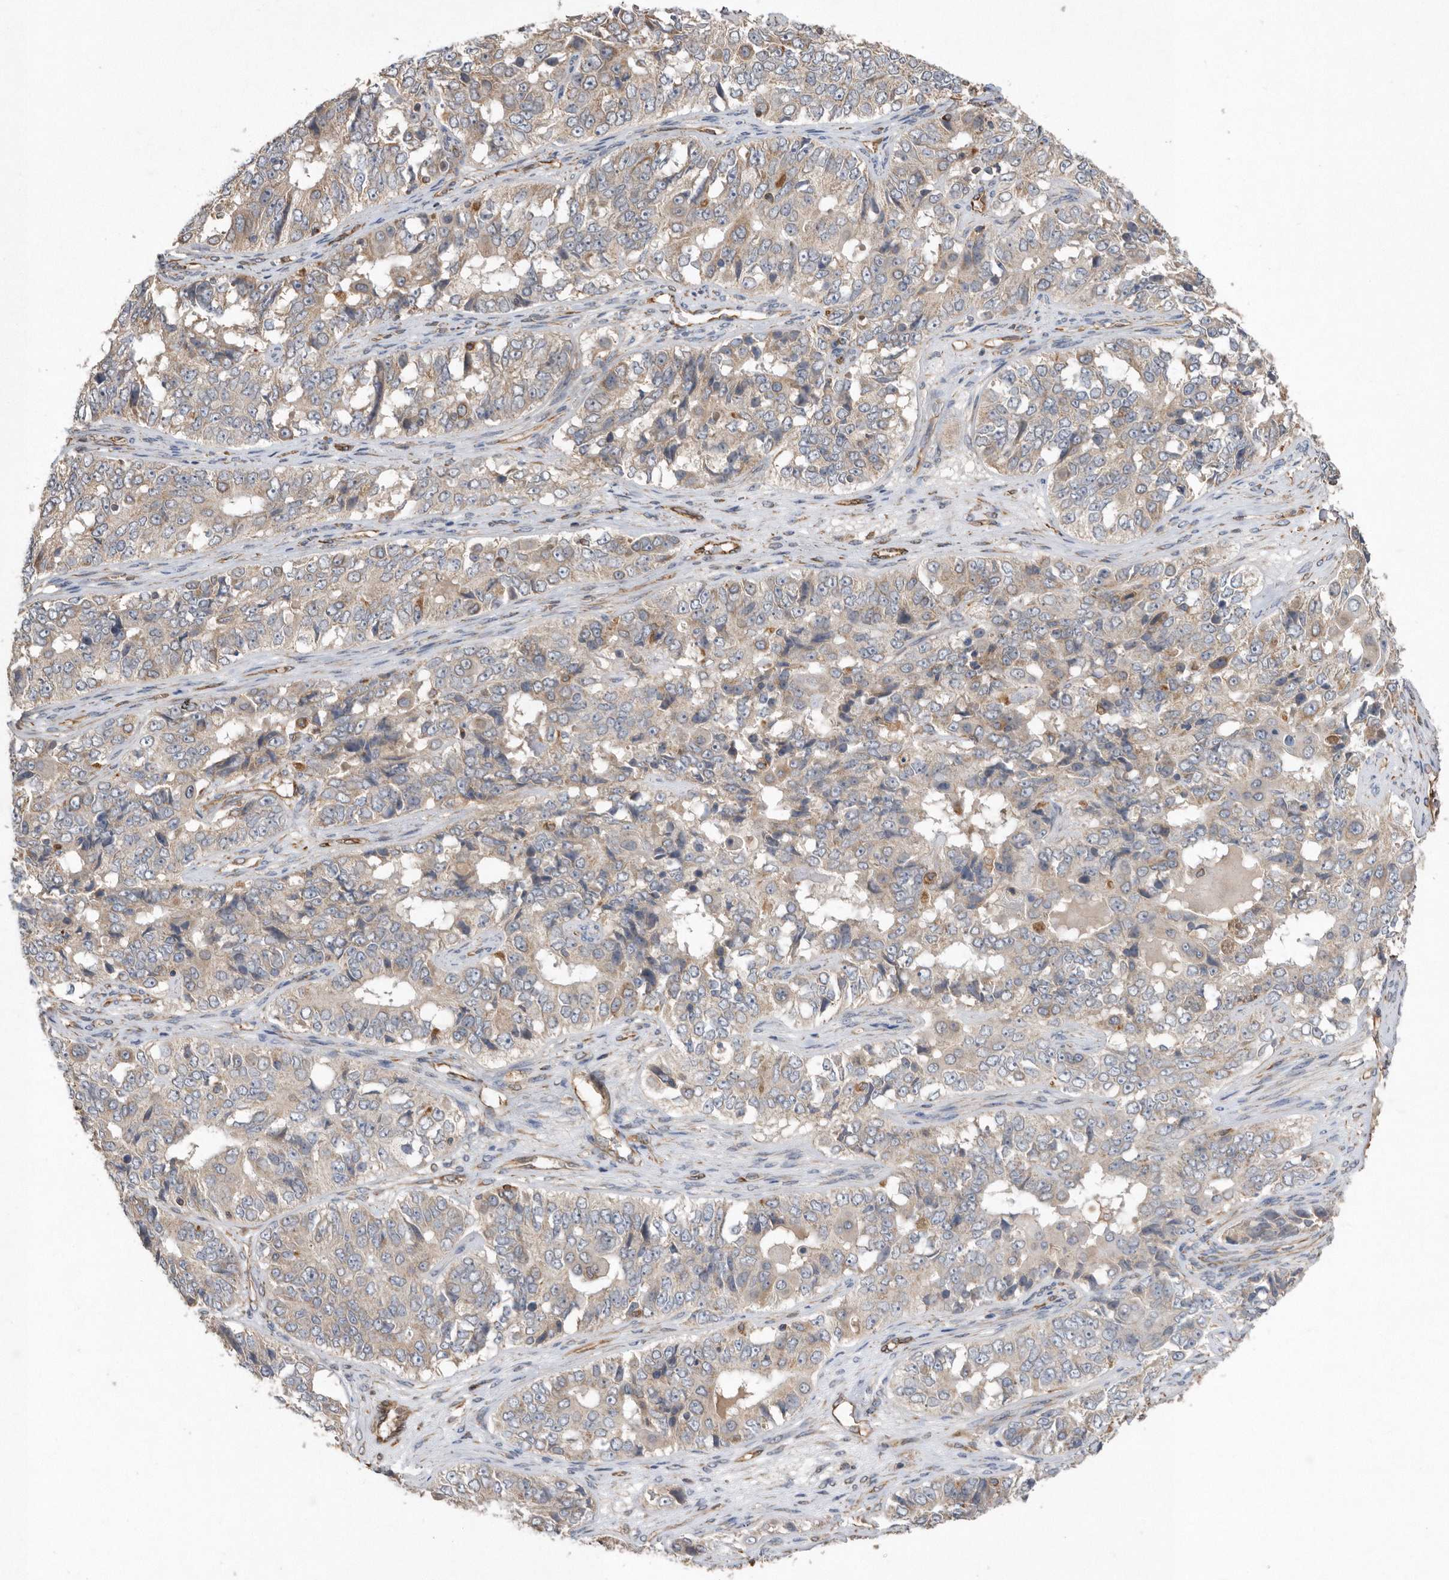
{"staining": {"intensity": "weak", "quantity": "25%-75%", "location": "cytoplasmic/membranous"}, "tissue": "ovarian cancer", "cell_type": "Tumor cells", "image_type": "cancer", "snomed": [{"axis": "morphology", "description": "Carcinoma, endometroid"}, {"axis": "topography", "description": "Ovary"}], "caption": "The image shows staining of endometroid carcinoma (ovarian), revealing weak cytoplasmic/membranous protein expression (brown color) within tumor cells.", "gene": "PON2", "patient": {"sex": "female", "age": 51}}